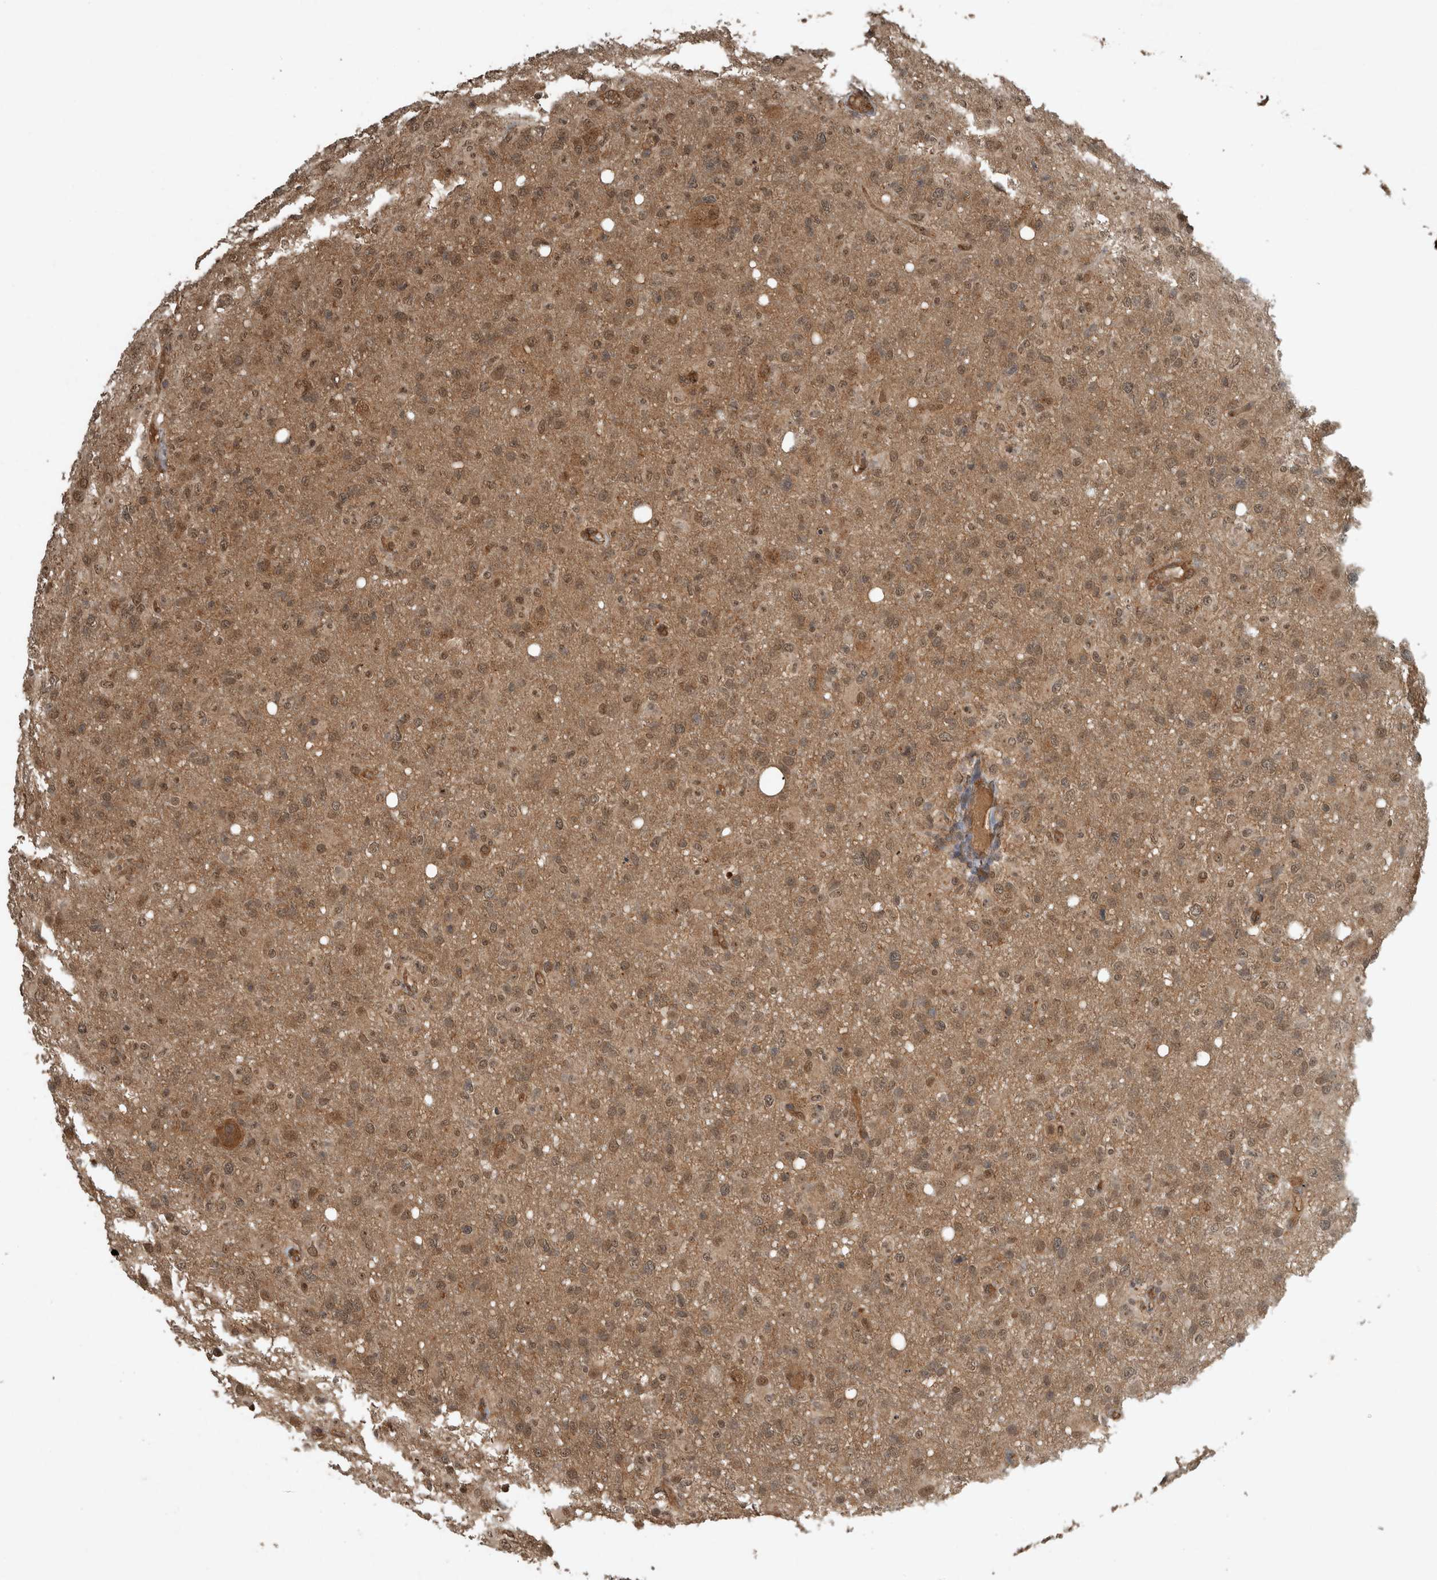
{"staining": {"intensity": "moderate", "quantity": ">75%", "location": "cytoplasmic/membranous,nuclear"}, "tissue": "glioma", "cell_type": "Tumor cells", "image_type": "cancer", "snomed": [{"axis": "morphology", "description": "Glioma, malignant, High grade"}, {"axis": "topography", "description": "Brain"}], "caption": "Immunohistochemical staining of glioma shows medium levels of moderate cytoplasmic/membranous and nuclear positivity in about >75% of tumor cells. The staining is performed using DAB (3,3'-diaminobenzidine) brown chromogen to label protein expression. The nuclei are counter-stained blue using hematoxylin.", "gene": "ARHGEF12", "patient": {"sex": "female", "age": 57}}